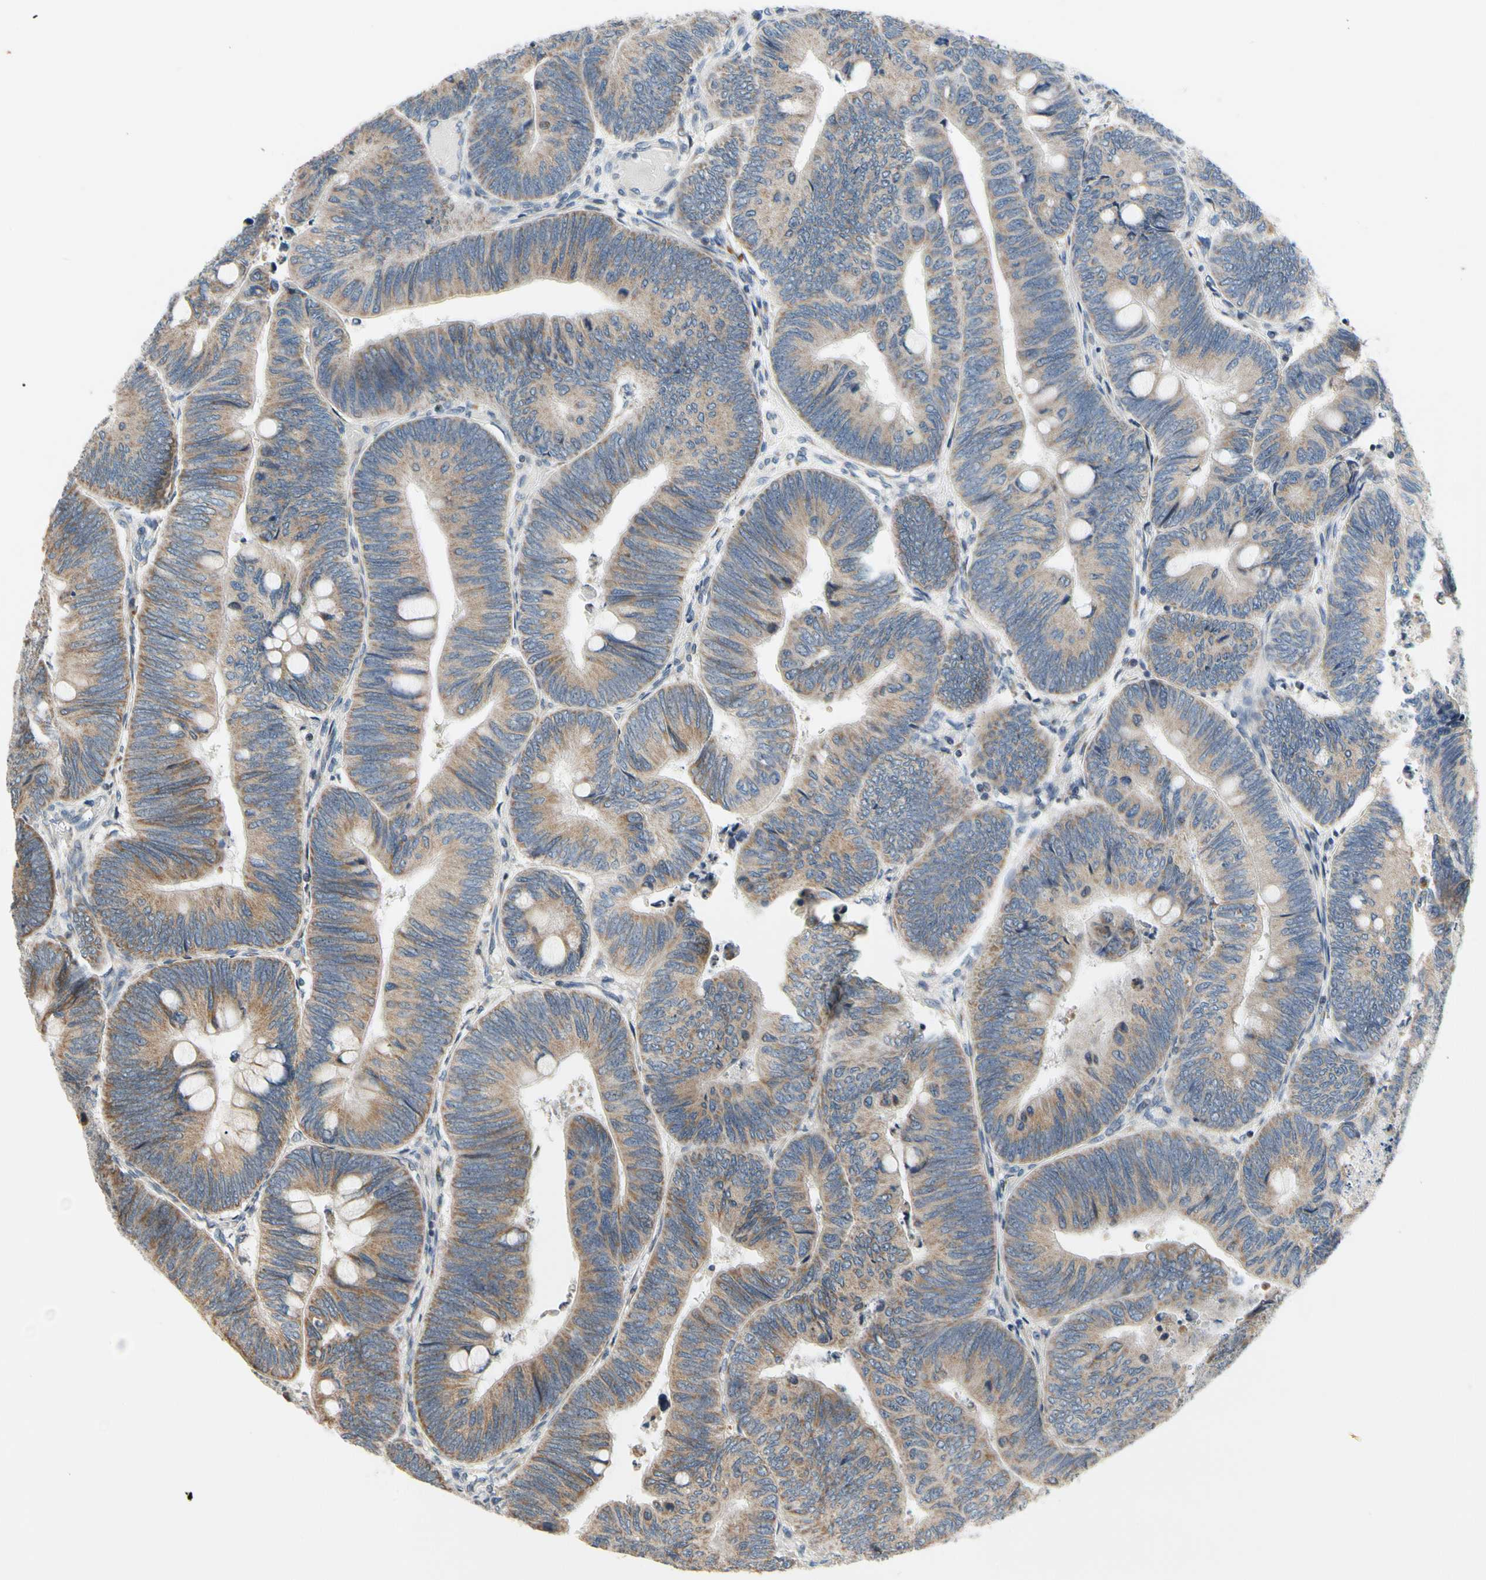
{"staining": {"intensity": "weak", "quantity": ">75%", "location": "cytoplasmic/membranous"}, "tissue": "colorectal cancer", "cell_type": "Tumor cells", "image_type": "cancer", "snomed": [{"axis": "morphology", "description": "Normal tissue, NOS"}, {"axis": "morphology", "description": "Adenocarcinoma, NOS"}, {"axis": "topography", "description": "Rectum"}, {"axis": "topography", "description": "Peripheral nerve tissue"}], "caption": "Colorectal cancer (adenocarcinoma) was stained to show a protein in brown. There is low levels of weak cytoplasmic/membranous expression in approximately >75% of tumor cells.", "gene": "SOX30", "patient": {"sex": "male", "age": 92}}